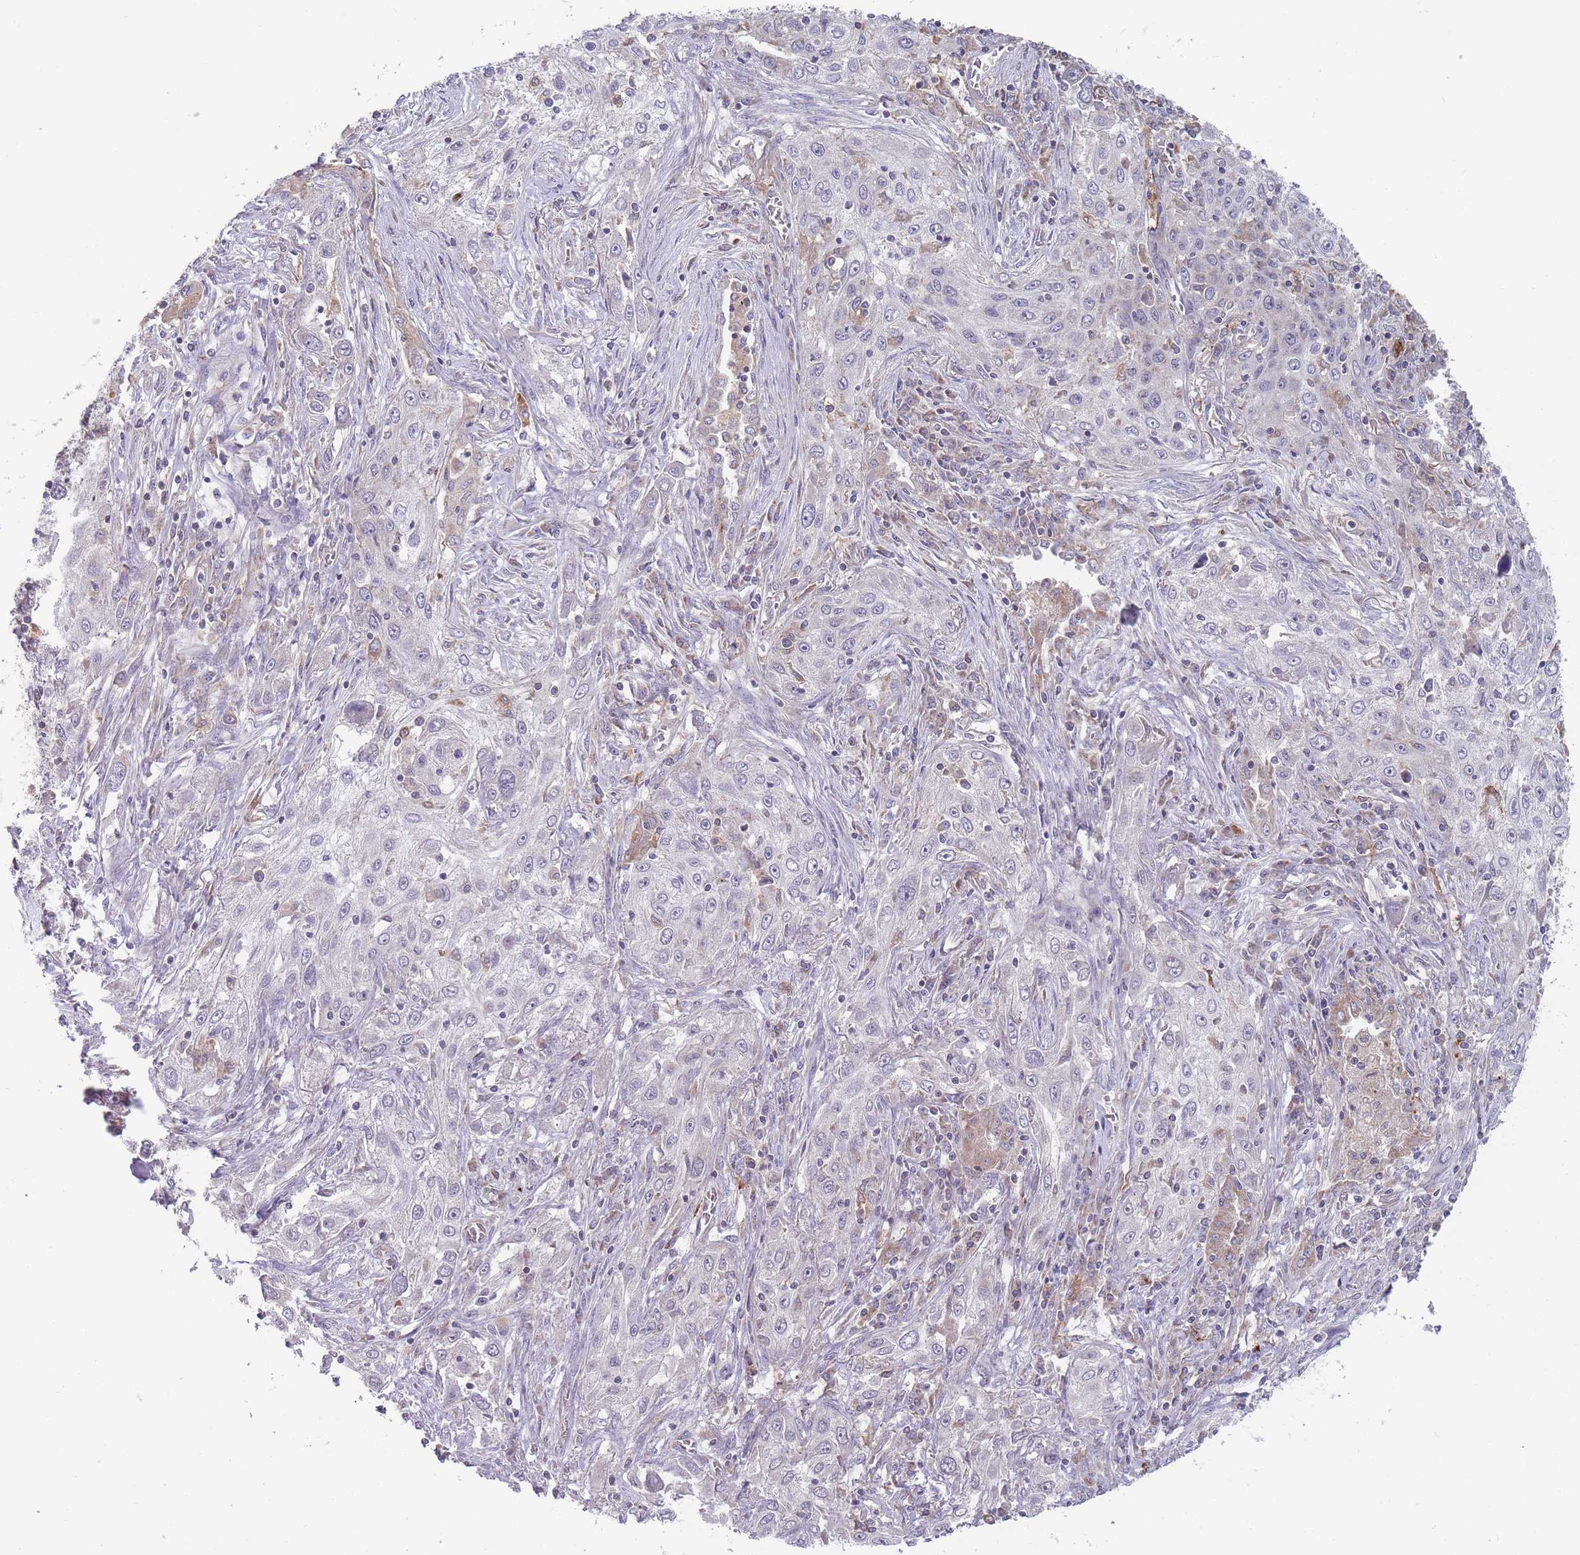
{"staining": {"intensity": "negative", "quantity": "none", "location": "none"}, "tissue": "lung cancer", "cell_type": "Tumor cells", "image_type": "cancer", "snomed": [{"axis": "morphology", "description": "Squamous cell carcinoma, NOS"}, {"axis": "topography", "description": "Lung"}], "caption": "An immunohistochemistry photomicrograph of squamous cell carcinoma (lung) is shown. There is no staining in tumor cells of squamous cell carcinoma (lung).", "gene": "PEX7", "patient": {"sex": "female", "age": 69}}